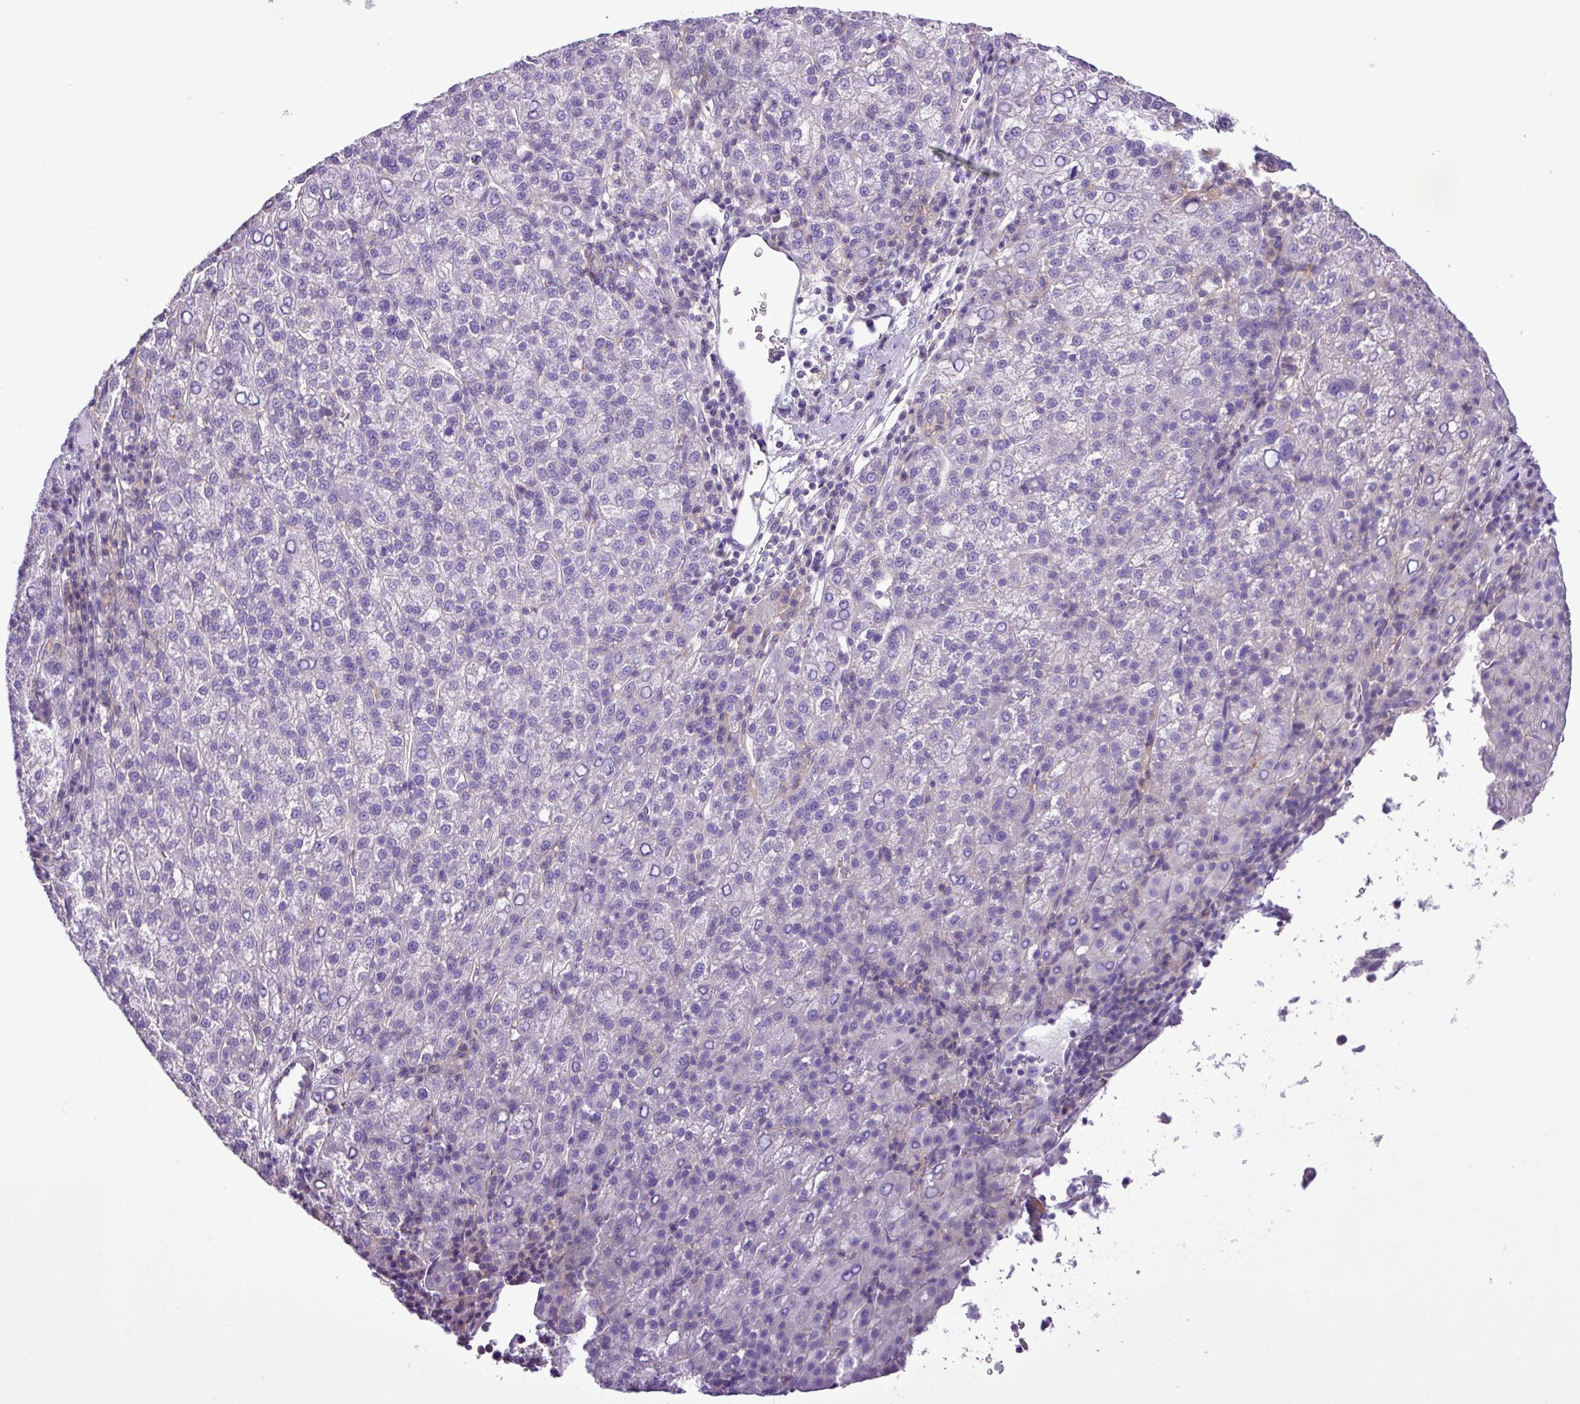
{"staining": {"intensity": "negative", "quantity": "none", "location": "none"}, "tissue": "liver cancer", "cell_type": "Tumor cells", "image_type": "cancer", "snomed": [{"axis": "morphology", "description": "Carcinoma, Hepatocellular, NOS"}, {"axis": "topography", "description": "Liver"}], "caption": "This is an immunohistochemistry (IHC) photomicrograph of liver cancer (hepatocellular carcinoma). There is no staining in tumor cells.", "gene": "ZNF334", "patient": {"sex": "female", "age": 58}}